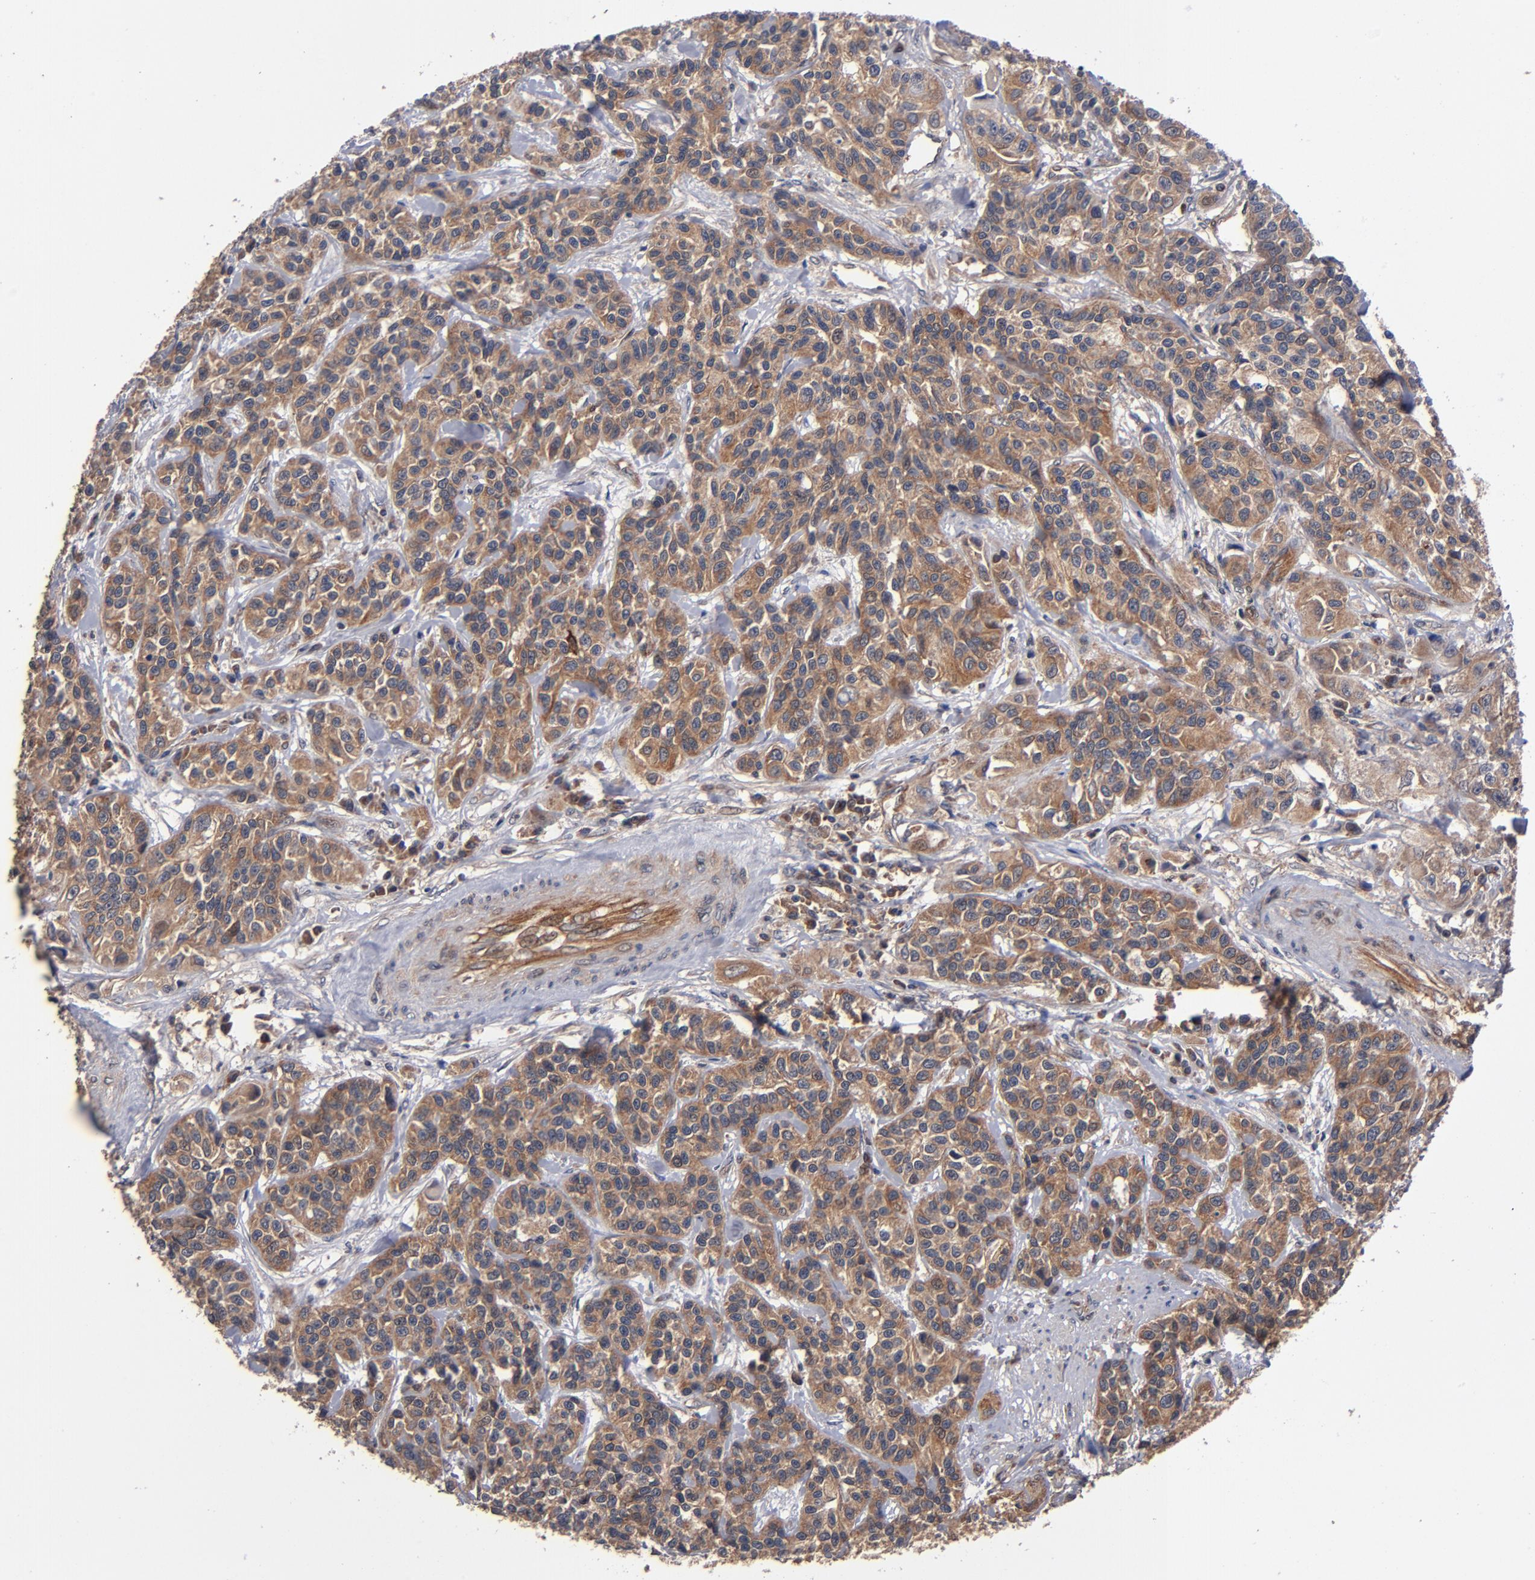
{"staining": {"intensity": "moderate", "quantity": ">75%", "location": "cytoplasmic/membranous"}, "tissue": "urothelial cancer", "cell_type": "Tumor cells", "image_type": "cancer", "snomed": [{"axis": "morphology", "description": "Urothelial carcinoma, High grade"}, {"axis": "topography", "description": "Urinary bladder"}], "caption": "IHC of urothelial carcinoma (high-grade) exhibits medium levels of moderate cytoplasmic/membranous staining in about >75% of tumor cells. (DAB IHC with brightfield microscopy, high magnification).", "gene": "BDKRB1", "patient": {"sex": "female", "age": 81}}